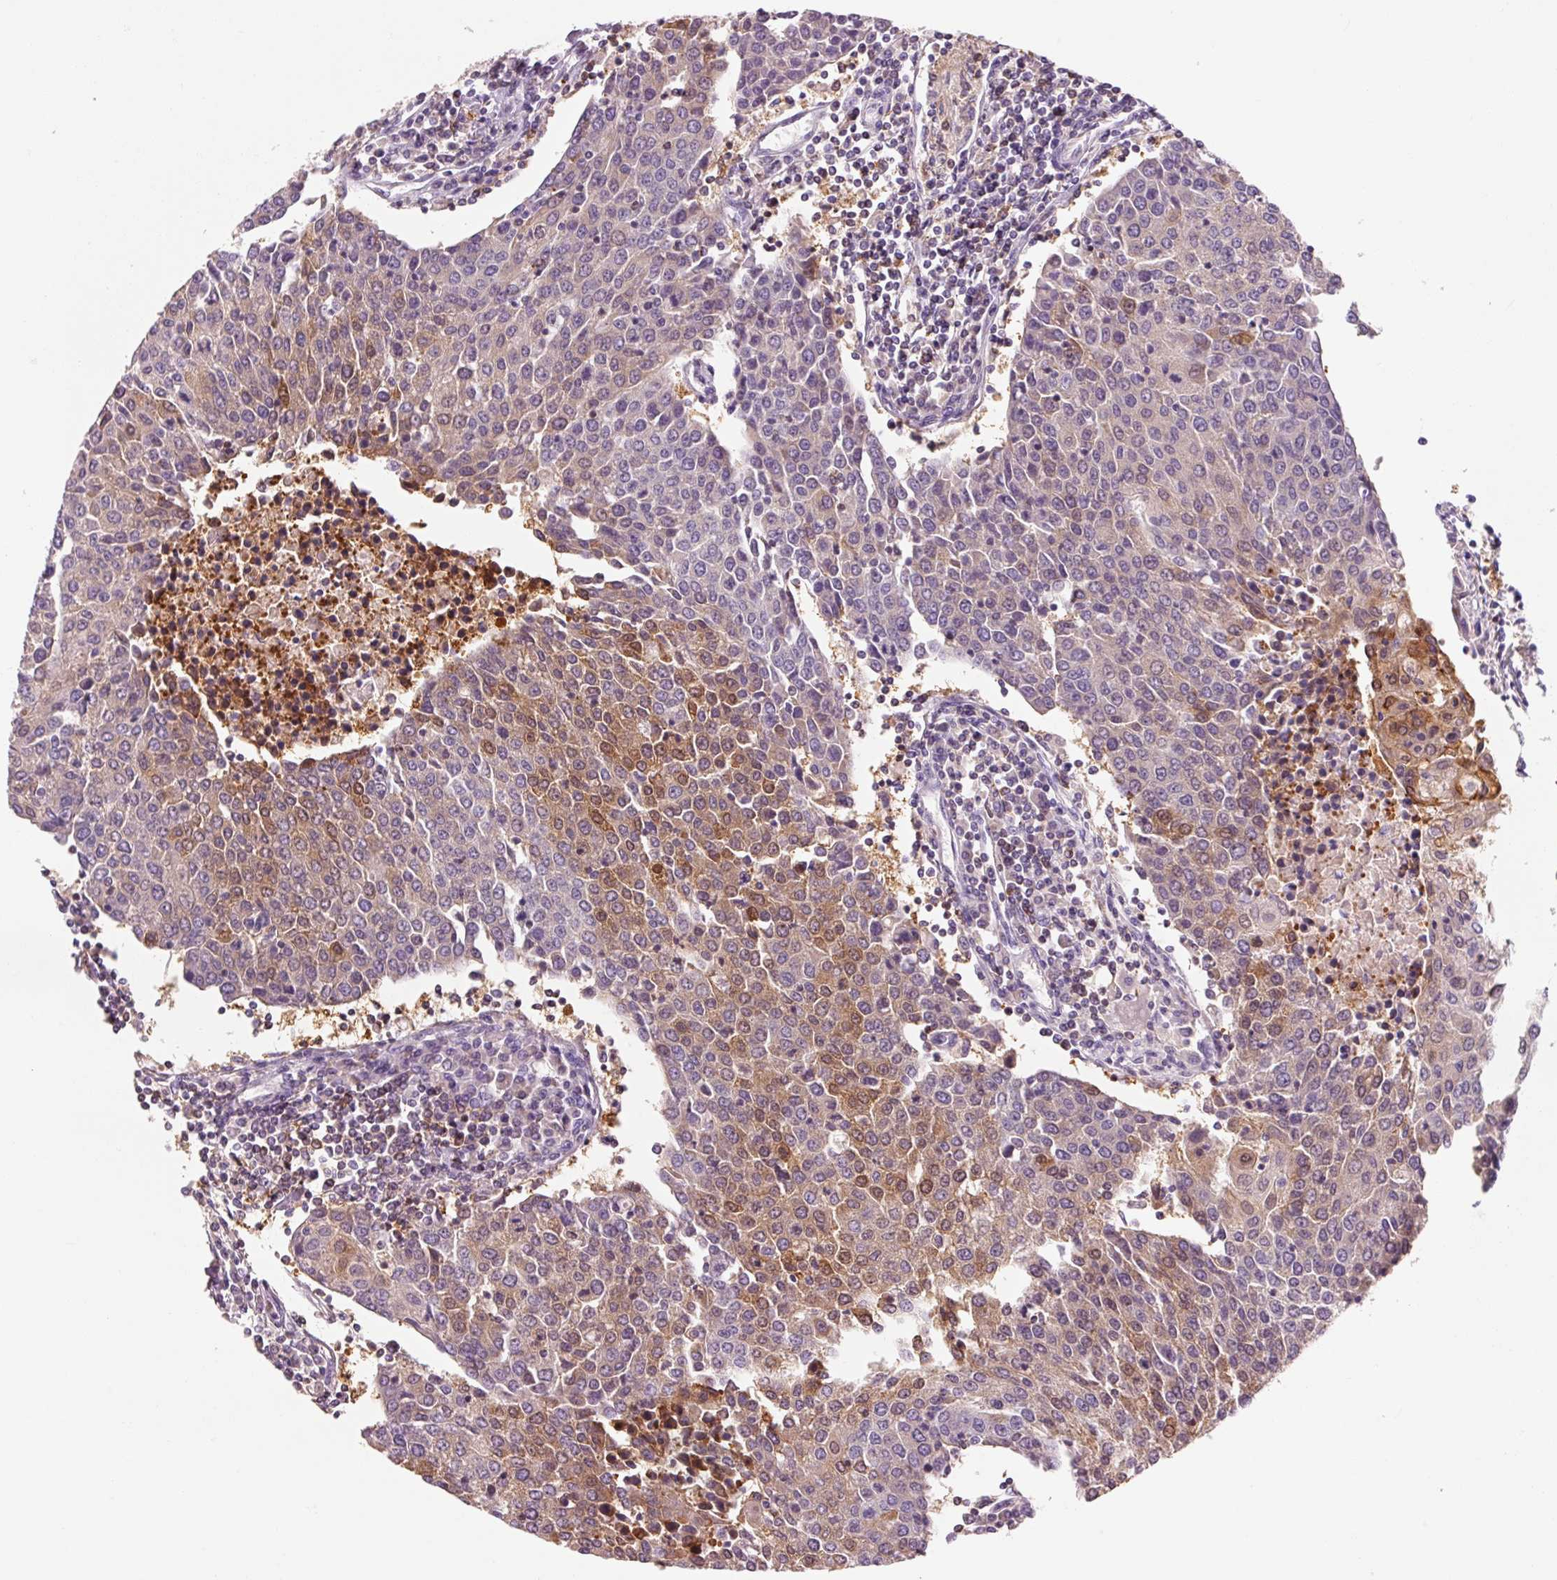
{"staining": {"intensity": "moderate", "quantity": "<25%", "location": "cytoplasmic/membranous,nuclear"}, "tissue": "urothelial cancer", "cell_type": "Tumor cells", "image_type": "cancer", "snomed": [{"axis": "morphology", "description": "Urothelial carcinoma, High grade"}, {"axis": "topography", "description": "Urinary bladder"}], "caption": "Immunohistochemical staining of human urothelial carcinoma (high-grade) demonstrates low levels of moderate cytoplasmic/membranous and nuclear expression in approximately <25% of tumor cells.", "gene": "OR8K1", "patient": {"sex": "female", "age": 85}}